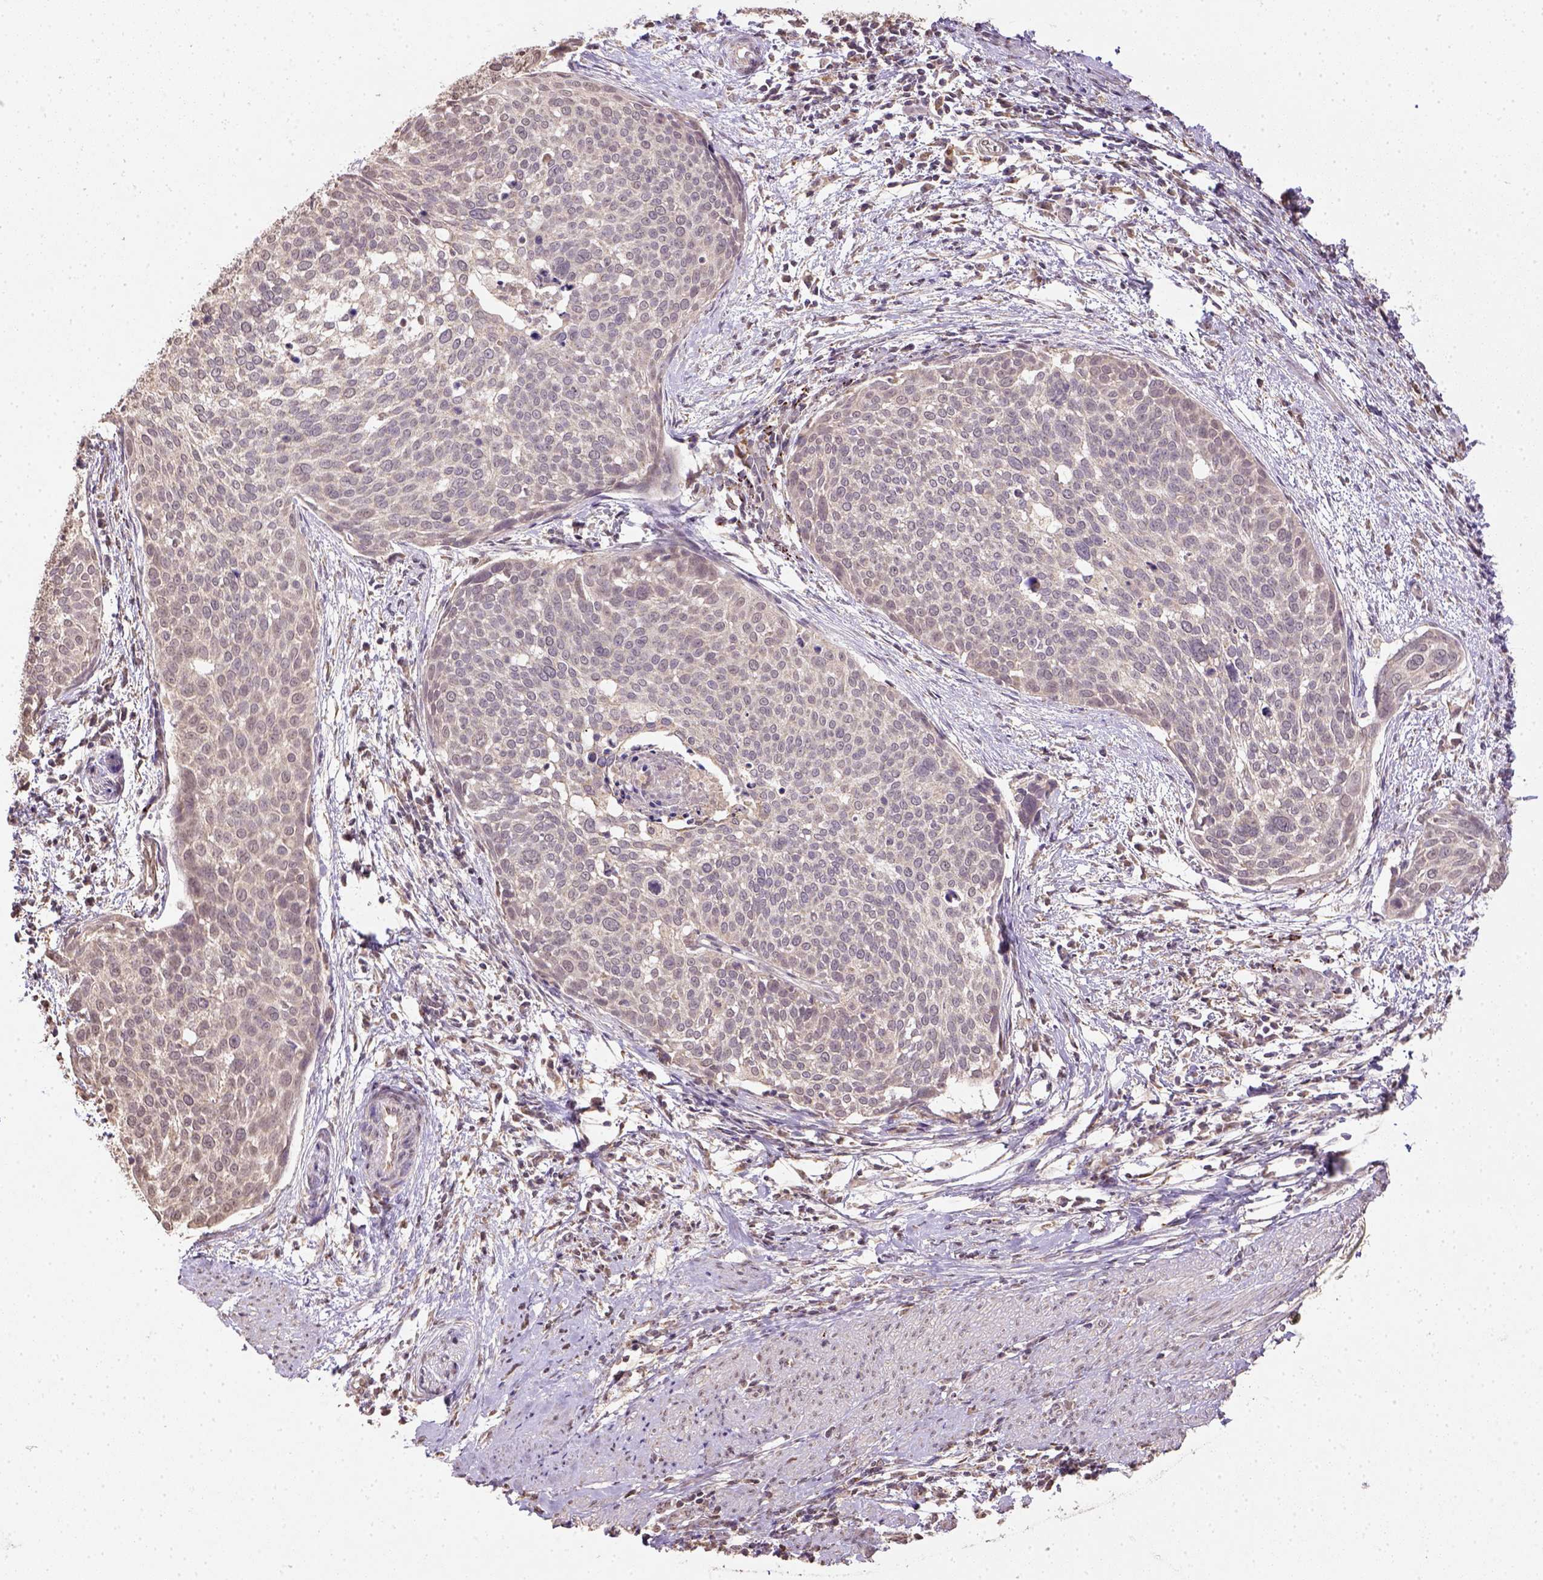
{"staining": {"intensity": "weak", "quantity": "<25%", "location": "cytoplasmic/membranous"}, "tissue": "cervical cancer", "cell_type": "Tumor cells", "image_type": "cancer", "snomed": [{"axis": "morphology", "description": "Squamous cell carcinoma, NOS"}, {"axis": "topography", "description": "Cervix"}], "caption": "High power microscopy image of an immunohistochemistry (IHC) photomicrograph of cervical cancer, revealing no significant expression in tumor cells.", "gene": "NUDT10", "patient": {"sex": "female", "age": 39}}